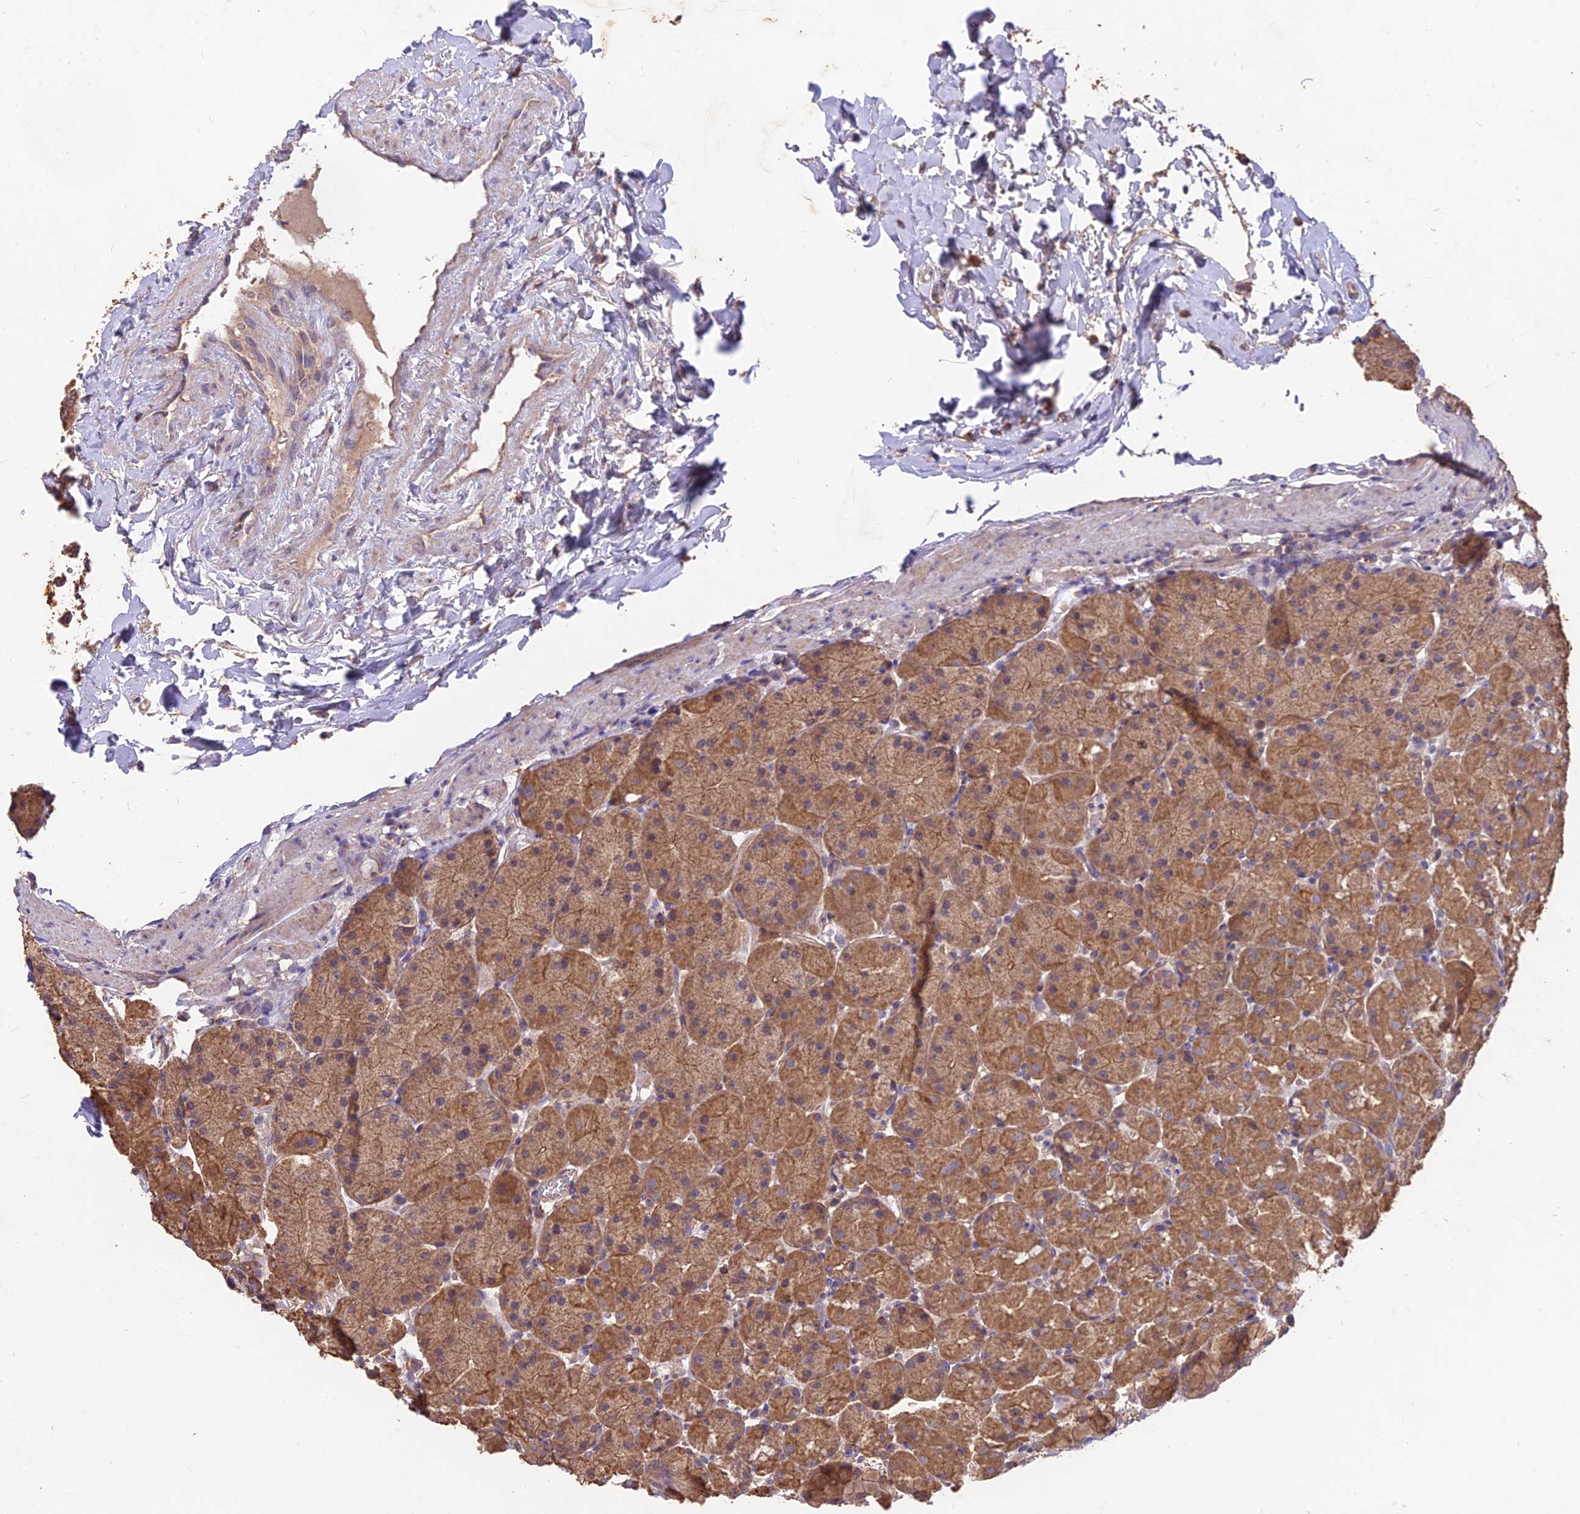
{"staining": {"intensity": "moderate", "quantity": ">75%", "location": "cytoplasmic/membranous"}, "tissue": "stomach", "cell_type": "Glandular cells", "image_type": "normal", "snomed": [{"axis": "morphology", "description": "Normal tissue, NOS"}, {"axis": "topography", "description": "Stomach, upper"}, {"axis": "topography", "description": "Stomach, lower"}], "caption": "Human stomach stained for a protein (brown) reveals moderate cytoplasmic/membranous positive staining in about >75% of glandular cells.", "gene": "CEMIP2", "patient": {"sex": "male", "age": 67}}